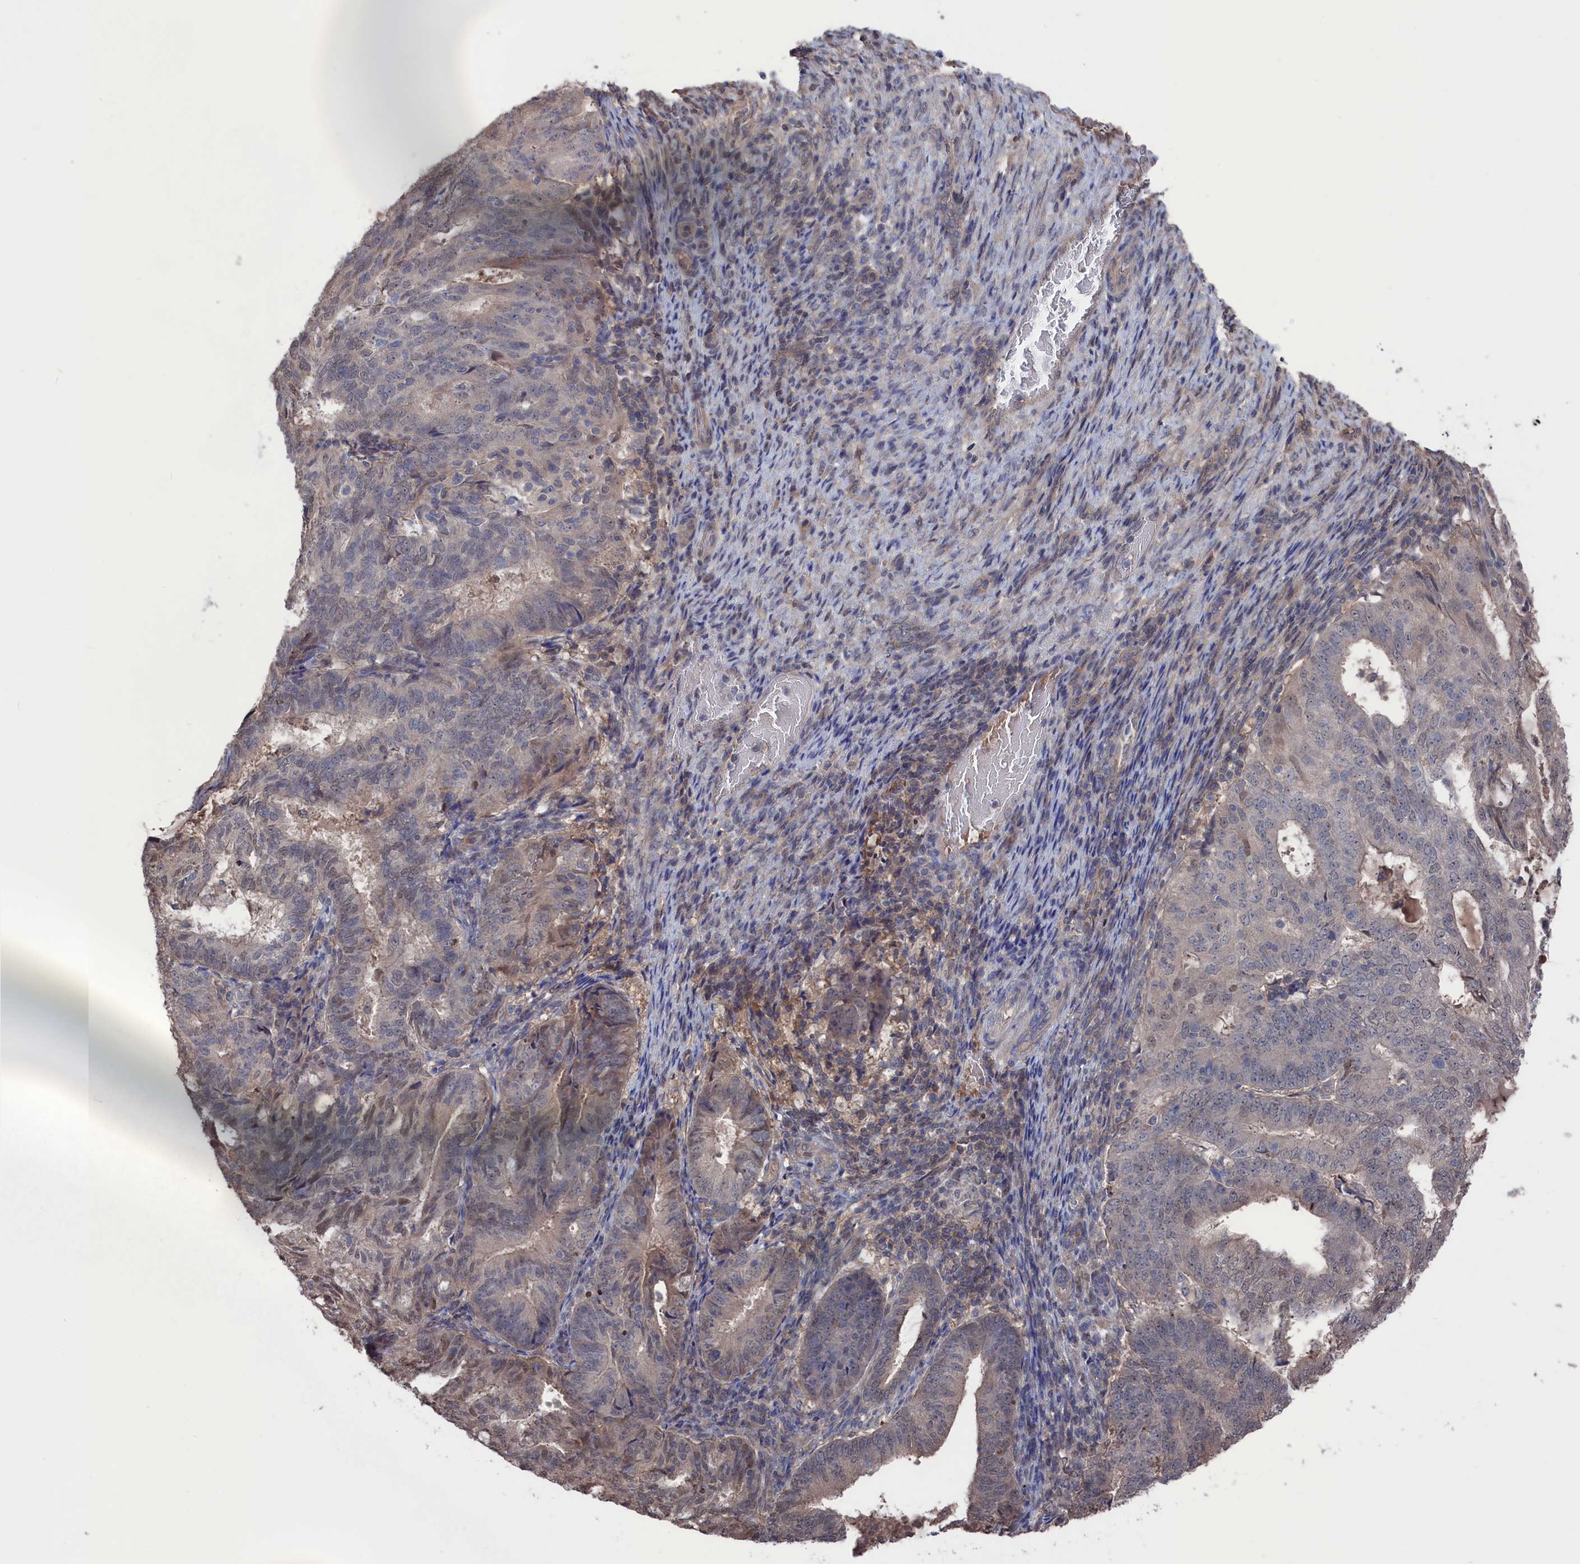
{"staining": {"intensity": "negative", "quantity": "none", "location": "none"}, "tissue": "endometrial cancer", "cell_type": "Tumor cells", "image_type": "cancer", "snomed": [{"axis": "morphology", "description": "Adenocarcinoma, NOS"}, {"axis": "topography", "description": "Endometrium"}], "caption": "This micrograph is of endometrial cancer stained with immunohistochemistry (IHC) to label a protein in brown with the nuclei are counter-stained blue. There is no positivity in tumor cells.", "gene": "NUTF2", "patient": {"sex": "female", "age": 70}}